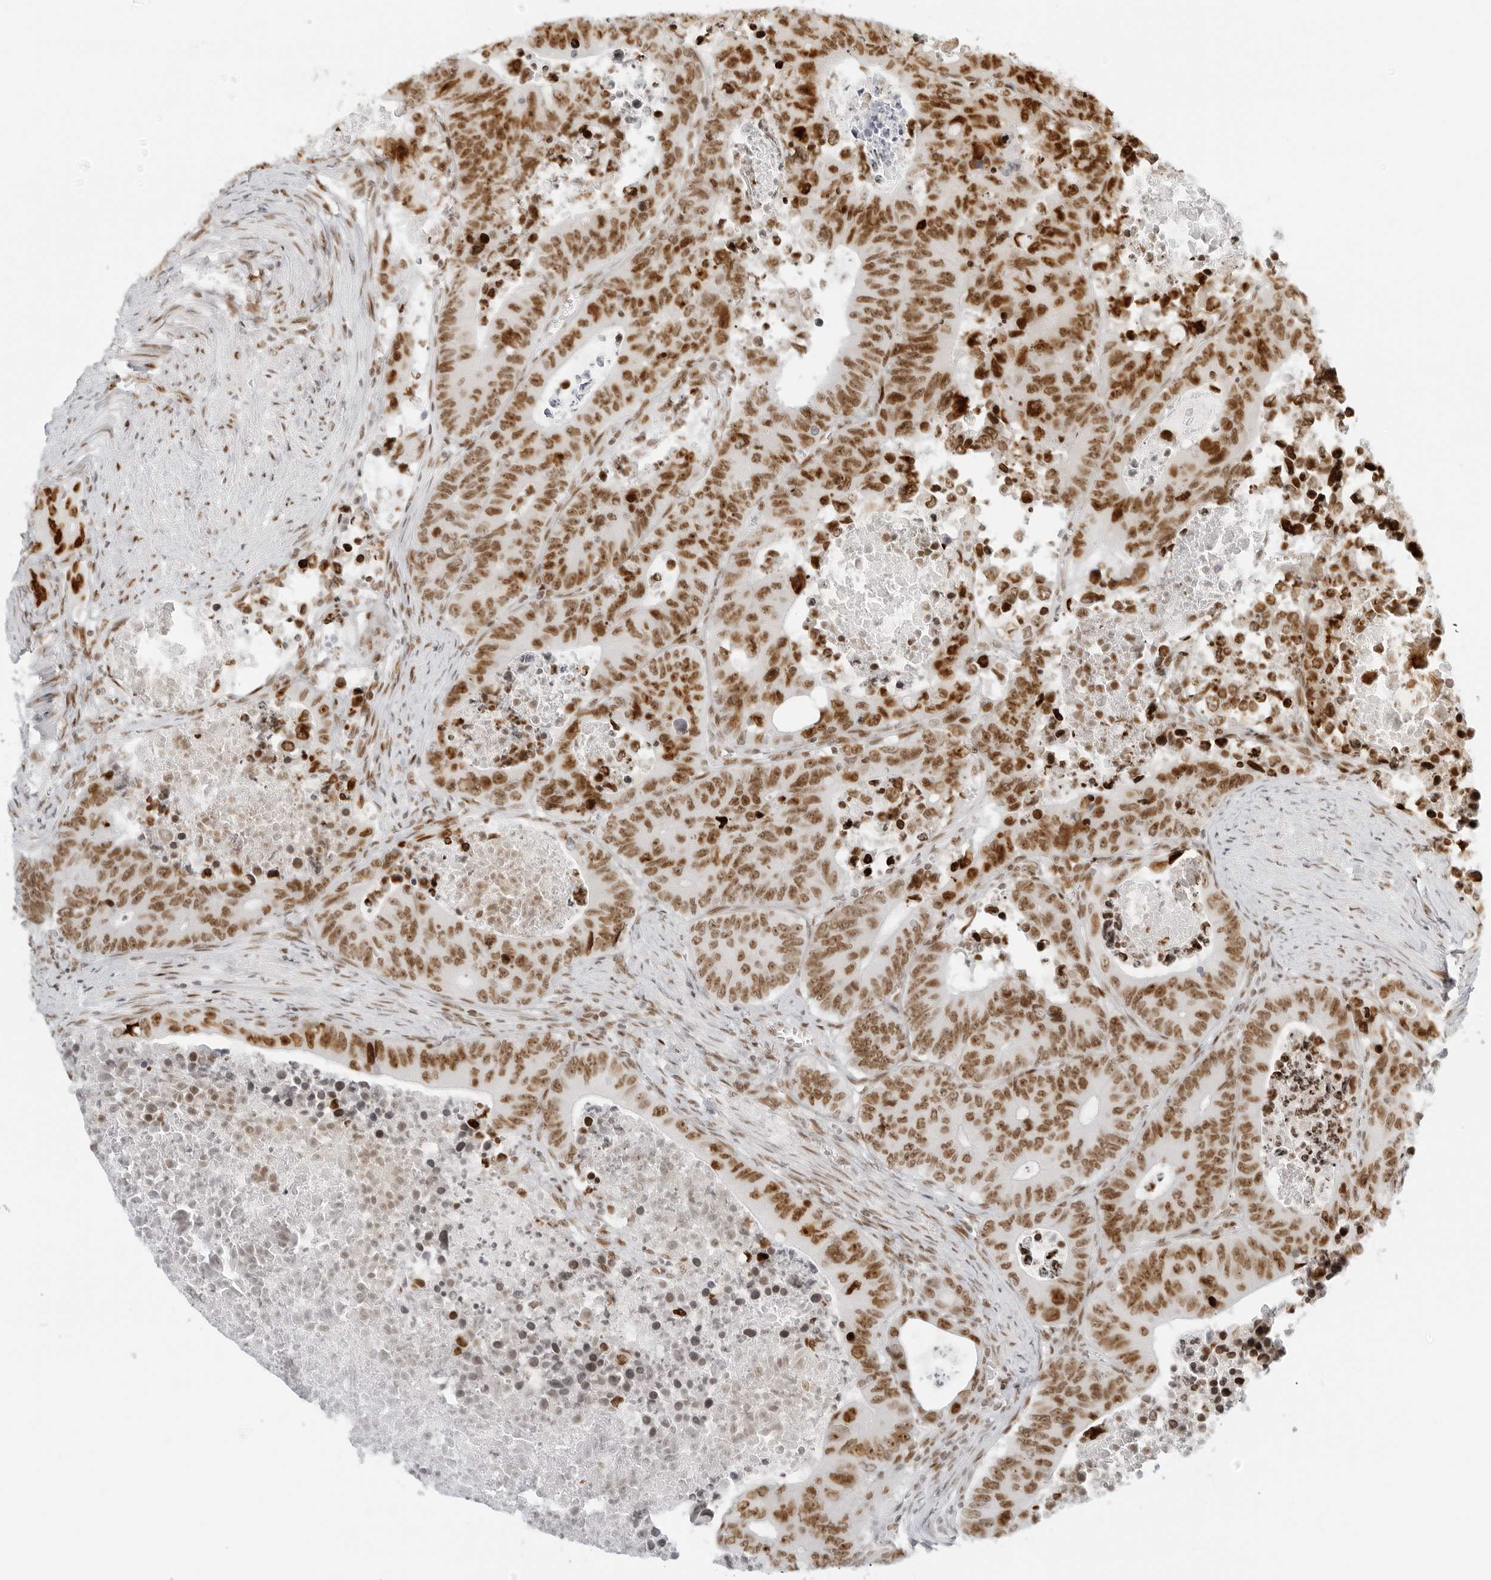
{"staining": {"intensity": "moderate", "quantity": ">75%", "location": "nuclear"}, "tissue": "colorectal cancer", "cell_type": "Tumor cells", "image_type": "cancer", "snomed": [{"axis": "morphology", "description": "Adenocarcinoma, NOS"}, {"axis": "topography", "description": "Colon"}], "caption": "Human colorectal cancer (adenocarcinoma) stained with a brown dye exhibits moderate nuclear positive expression in about >75% of tumor cells.", "gene": "RCC1", "patient": {"sex": "male", "age": 87}}